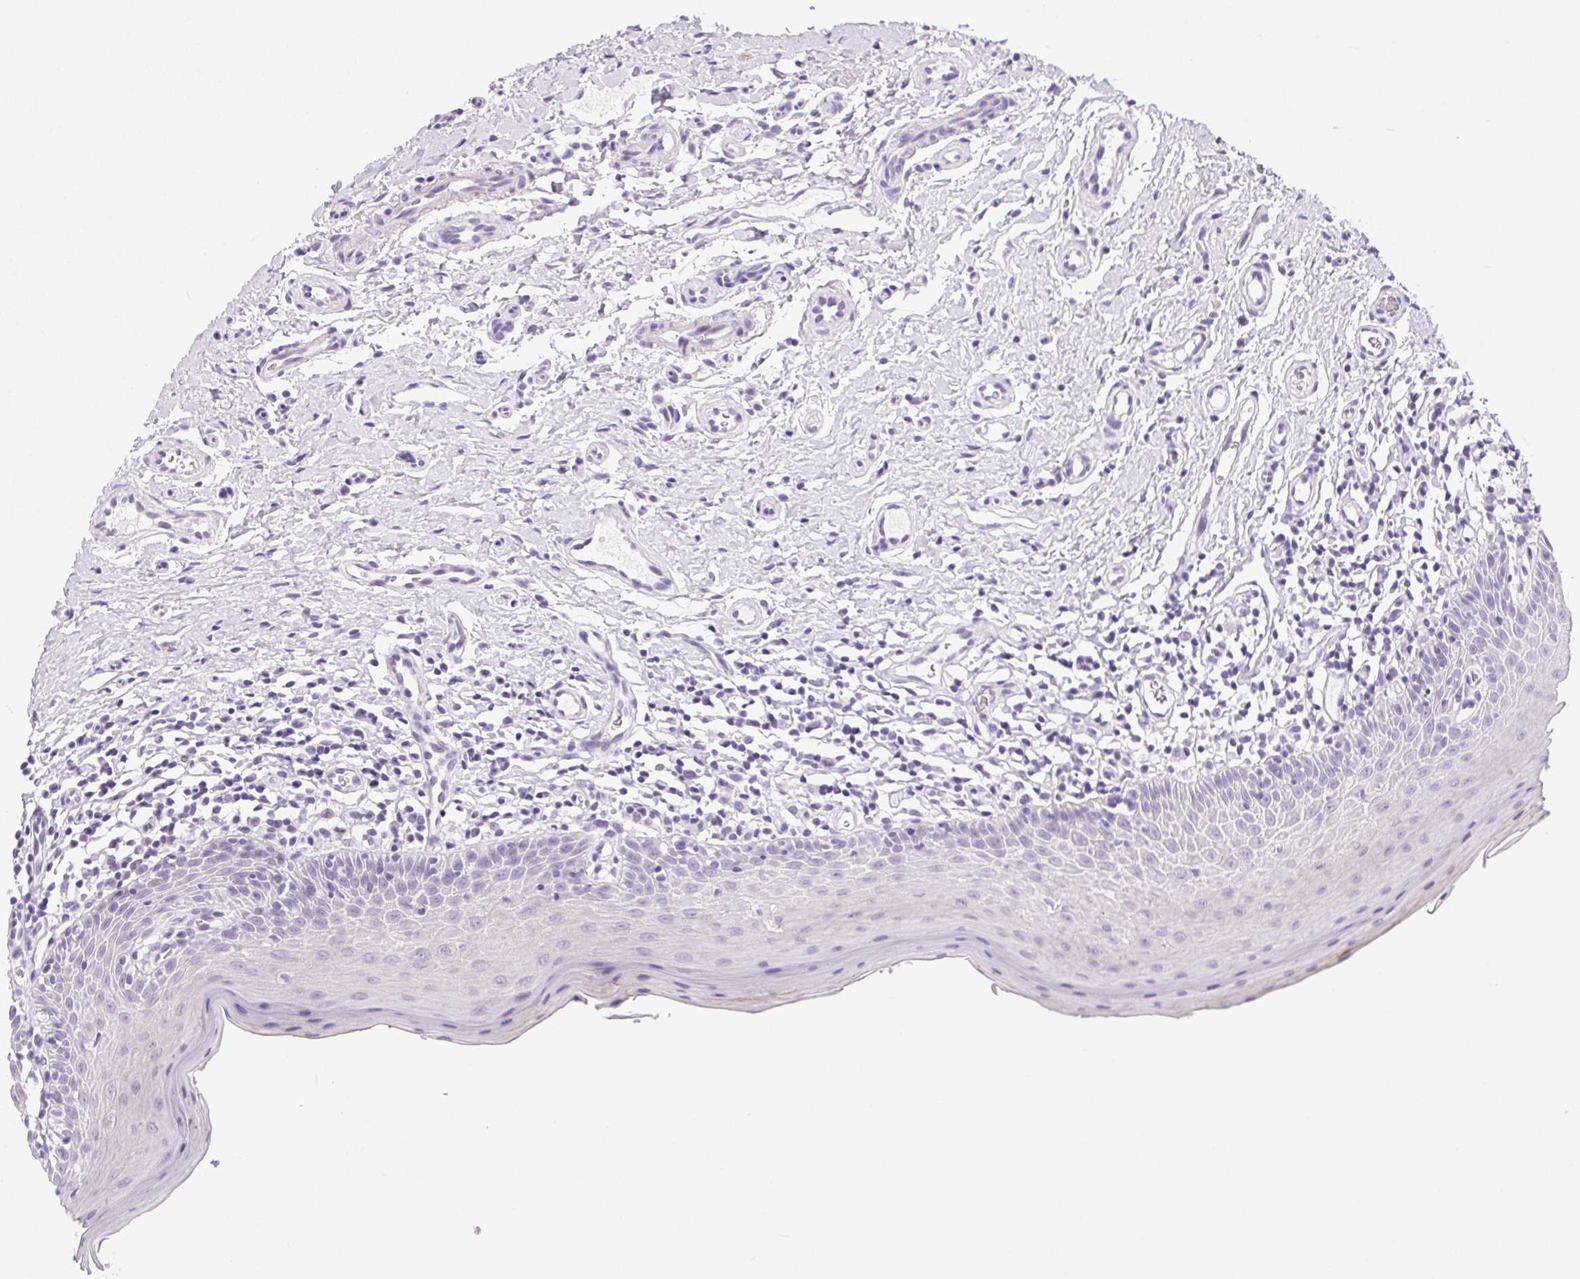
{"staining": {"intensity": "moderate", "quantity": "<25%", "location": "cytoplasmic/membranous"}, "tissue": "oral mucosa", "cell_type": "Squamous epithelial cells", "image_type": "normal", "snomed": [{"axis": "morphology", "description": "Normal tissue, NOS"}, {"axis": "topography", "description": "Oral tissue"}, {"axis": "topography", "description": "Tounge, NOS"}], "caption": "Protein expression analysis of unremarkable human oral mucosa reveals moderate cytoplasmic/membranous staining in about <25% of squamous epithelial cells. (brown staining indicates protein expression, while blue staining denotes nuclei).", "gene": "C20orf85", "patient": {"sex": "female", "age": 58}}